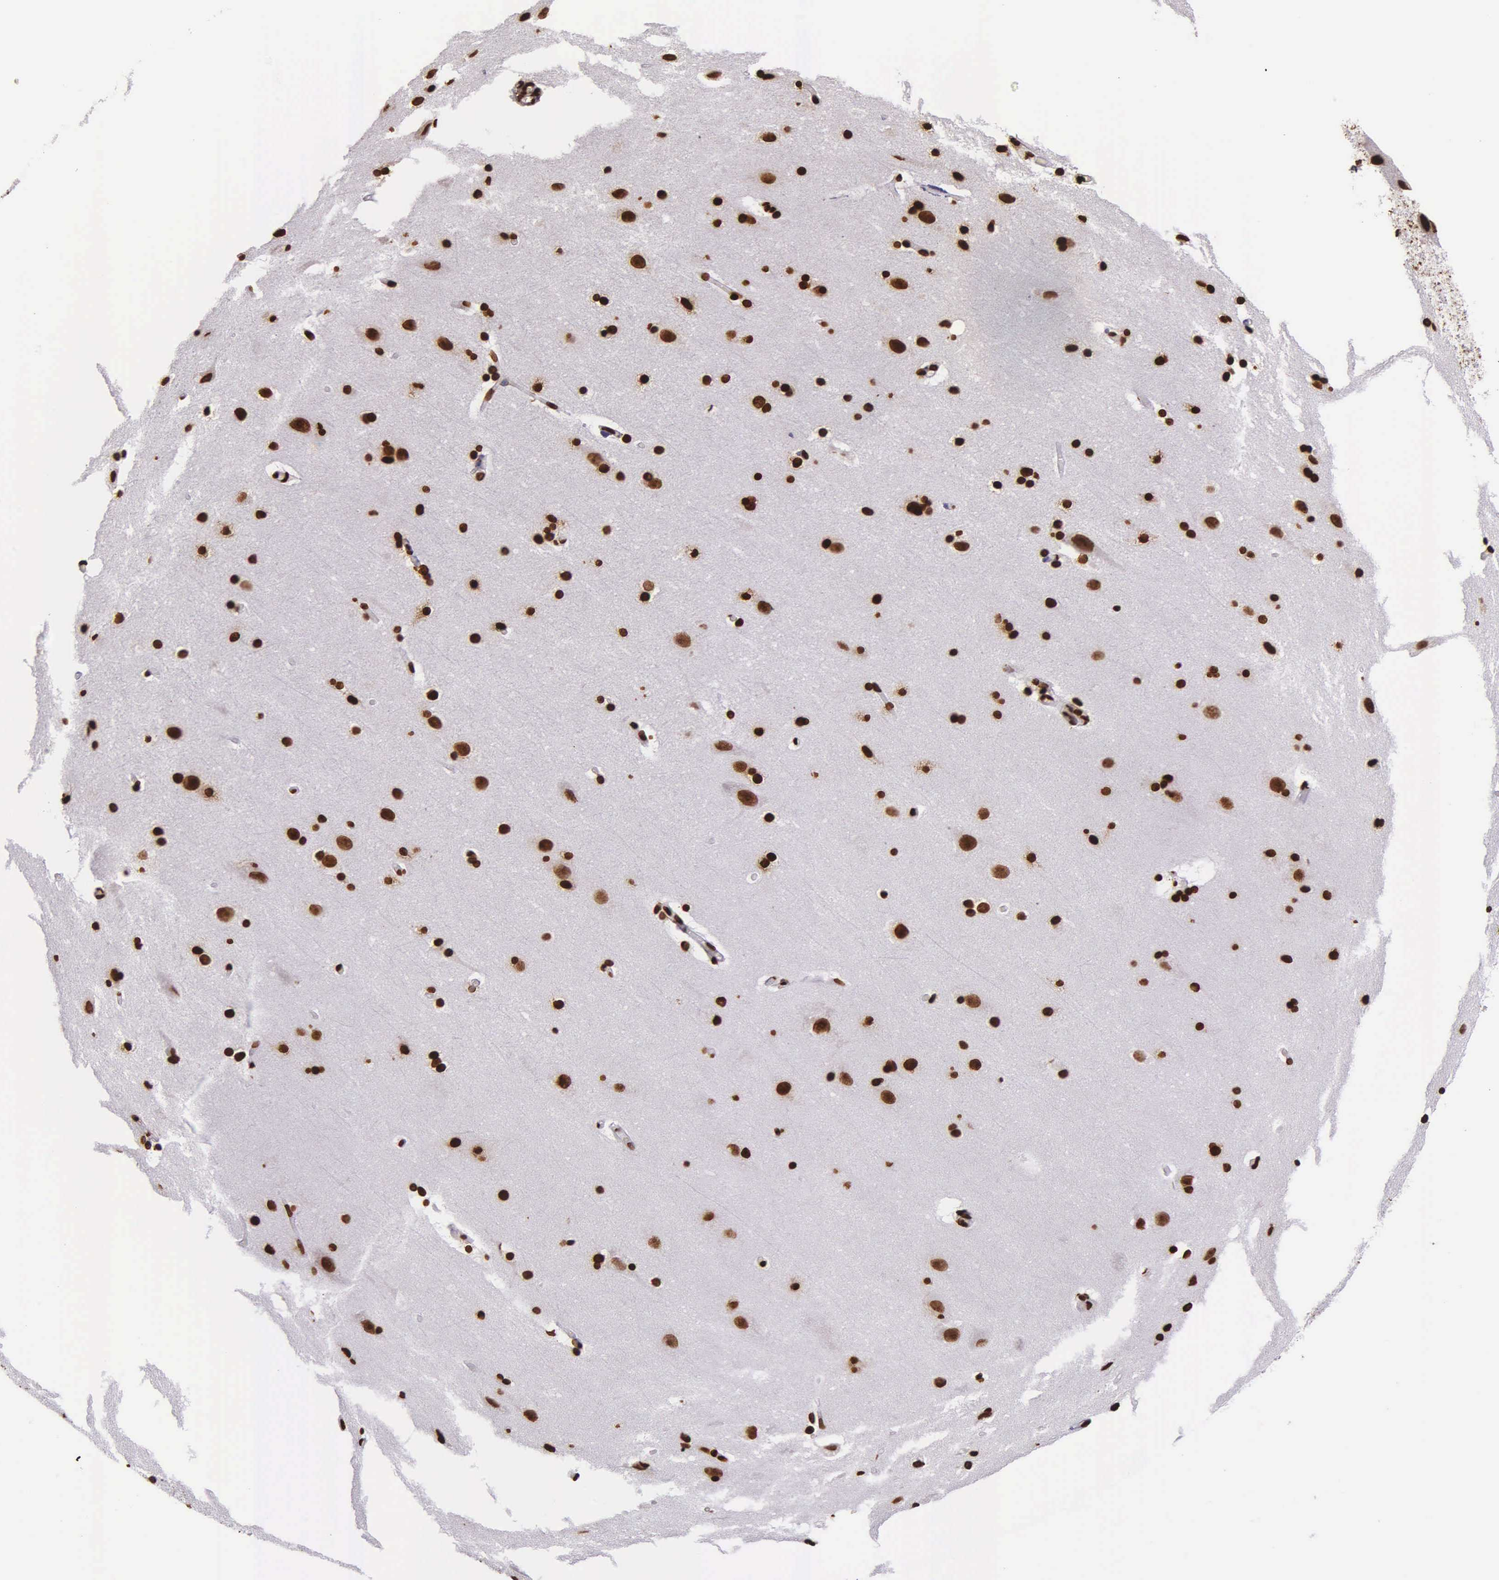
{"staining": {"intensity": "strong", "quantity": ">75%", "location": "nuclear"}, "tissue": "cerebral cortex", "cell_type": "Endothelial cells", "image_type": "normal", "snomed": [{"axis": "morphology", "description": "Normal tissue, NOS"}, {"axis": "topography", "description": "Cerebral cortex"}, {"axis": "topography", "description": "Hippocampus"}], "caption": "Protein staining by immunohistochemistry displays strong nuclear expression in approximately >75% of endothelial cells in benign cerebral cortex. Nuclei are stained in blue.", "gene": "H1", "patient": {"sex": "female", "age": 19}}